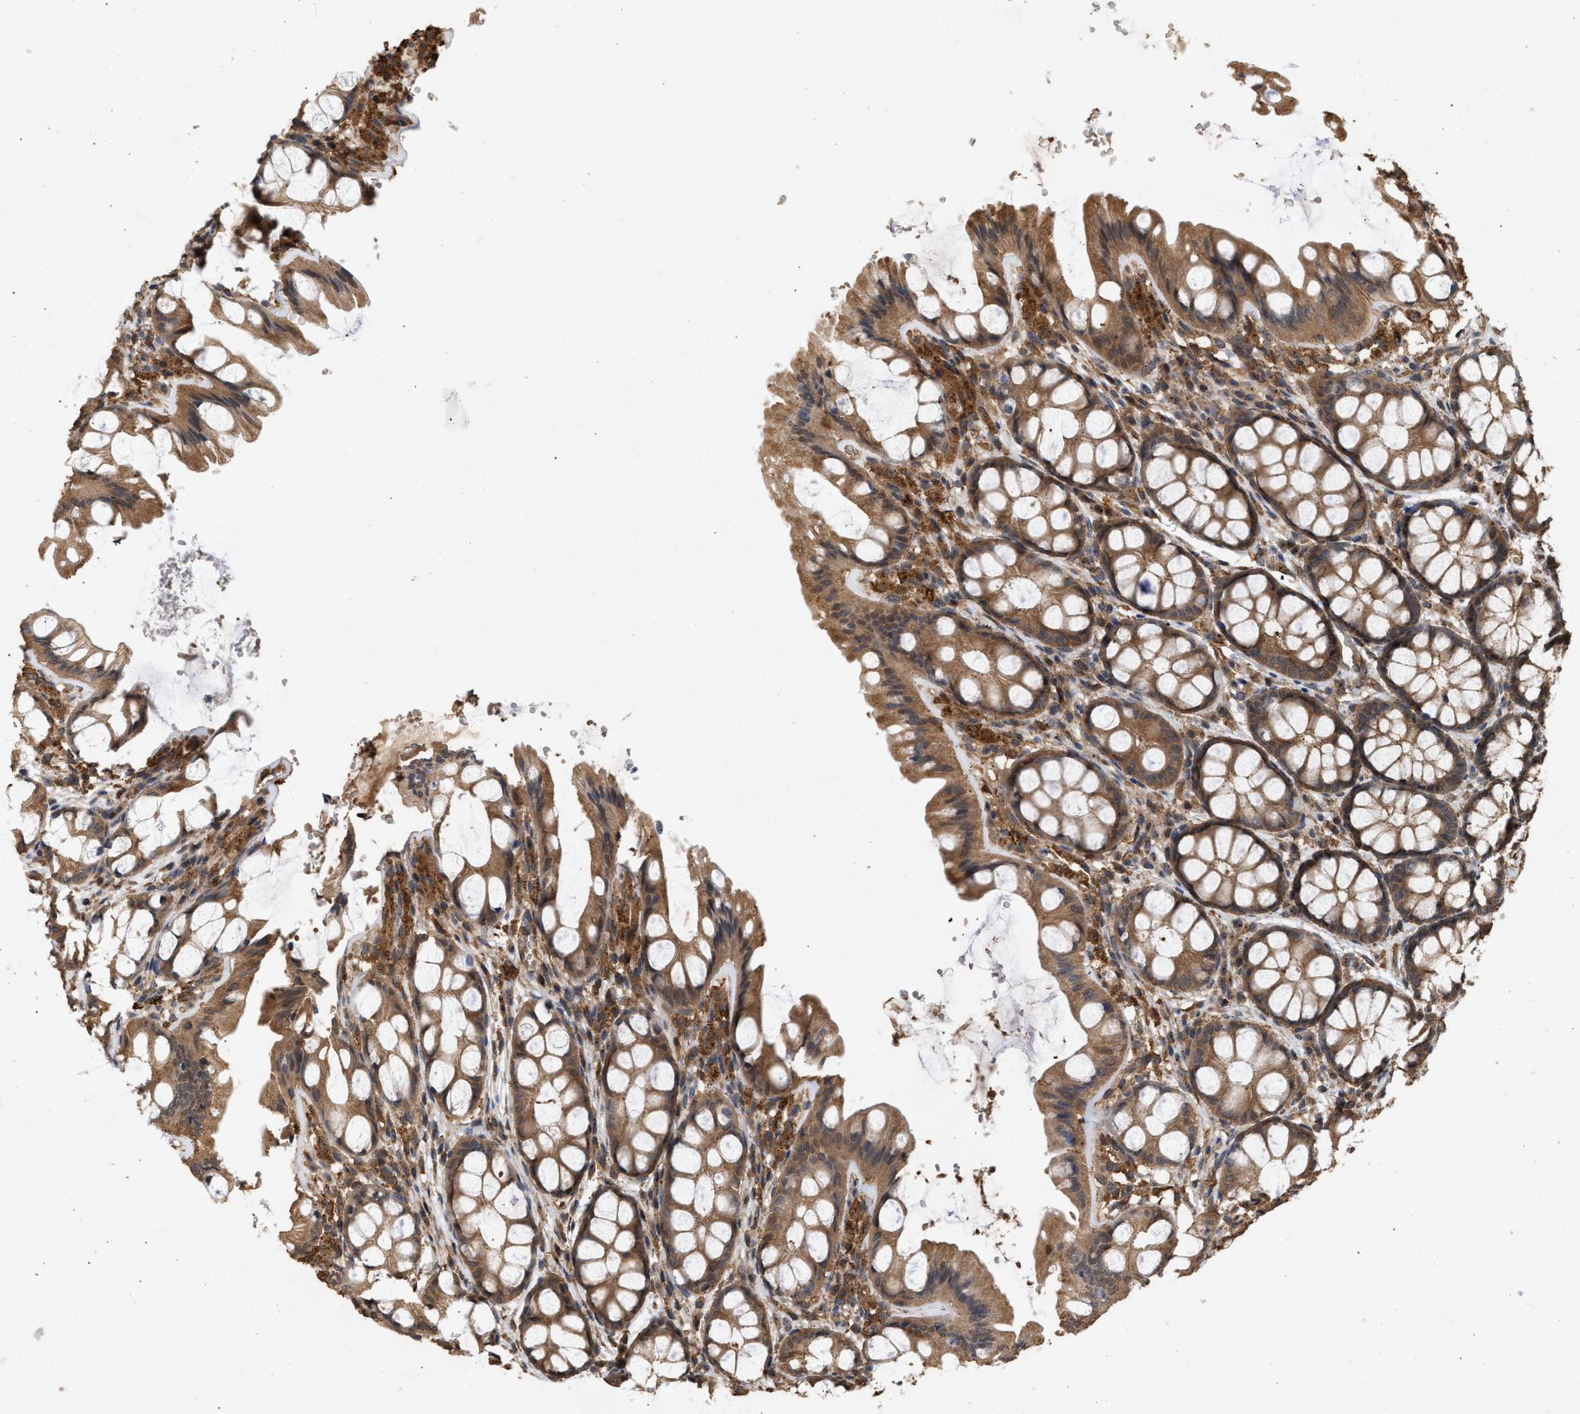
{"staining": {"intensity": "weak", "quantity": "25%-75%", "location": "cytoplasmic/membranous"}, "tissue": "colon", "cell_type": "Endothelial cells", "image_type": "normal", "snomed": [{"axis": "morphology", "description": "Normal tissue, NOS"}, {"axis": "topography", "description": "Colon"}], "caption": "Human colon stained with a brown dye shows weak cytoplasmic/membranous positive expression in about 25%-75% of endothelial cells.", "gene": "FITM1", "patient": {"sex": "male", "age": 47}}